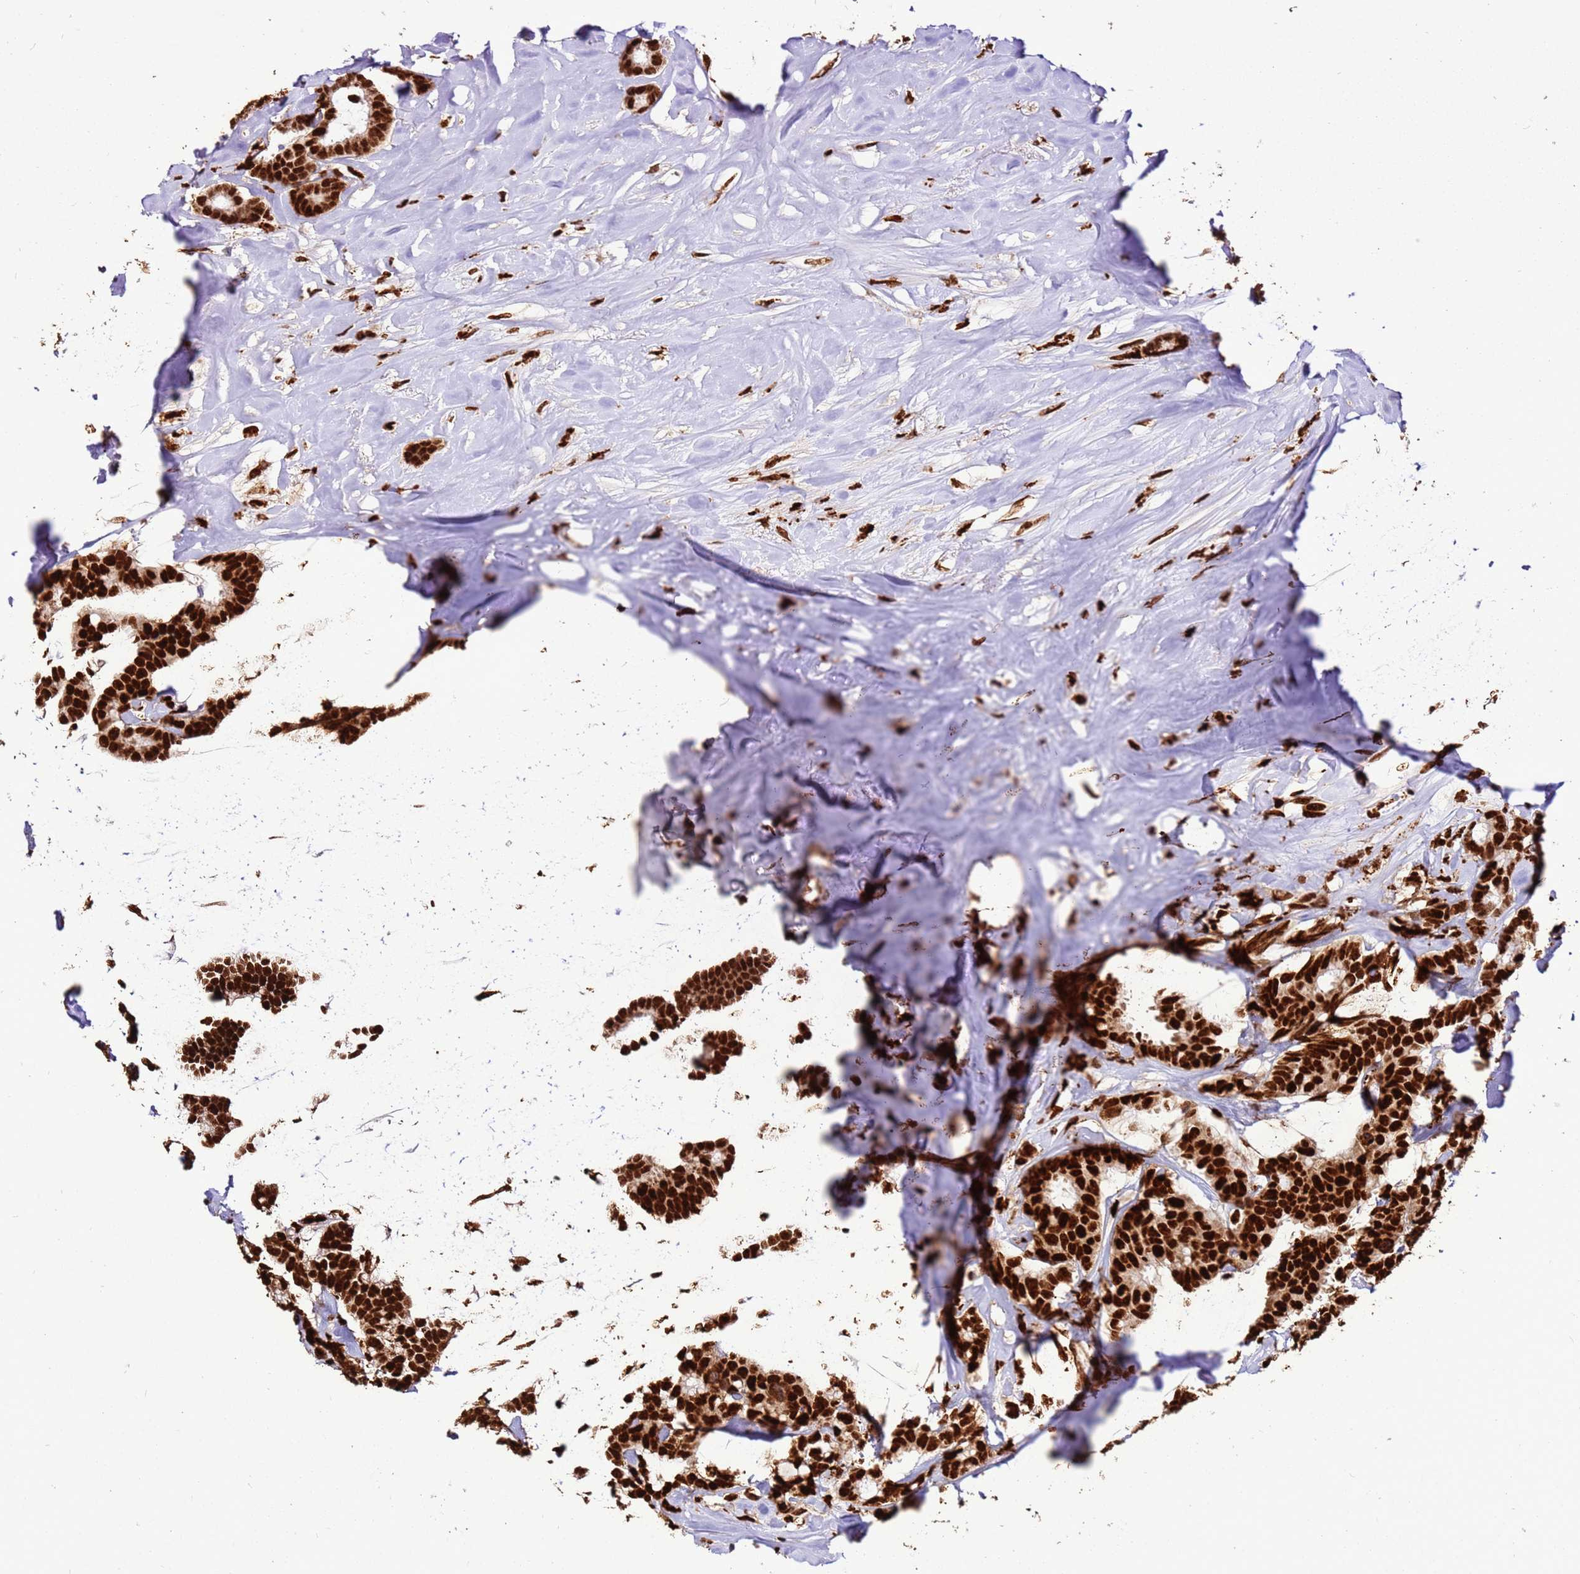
{"staining": {"intensity": "strong", "quantity": ">75%", "location": "nuclear"}, "tissue": "breast cancer", "cell_type": "Tumor cells", "image_type": "cancer", "snomed": [{"axis": "morphology", "description": "Duct carcinoma"}, {"axis": "topography", "description": "Breast"}], "caption": "Immunohistochemistry staining of breast infiltrating ductal carcinoma, which reveals high levels of strong nuclear staining in about >75% of tumor cells indicating strong nuclear protein staining. The staining was performed using DAB (brown) for protein detection and nuclei were counterstained in hematoxylin (blue).", "gene": "HNRNPAB", "patient": {"sex": "female", "age": 87}}